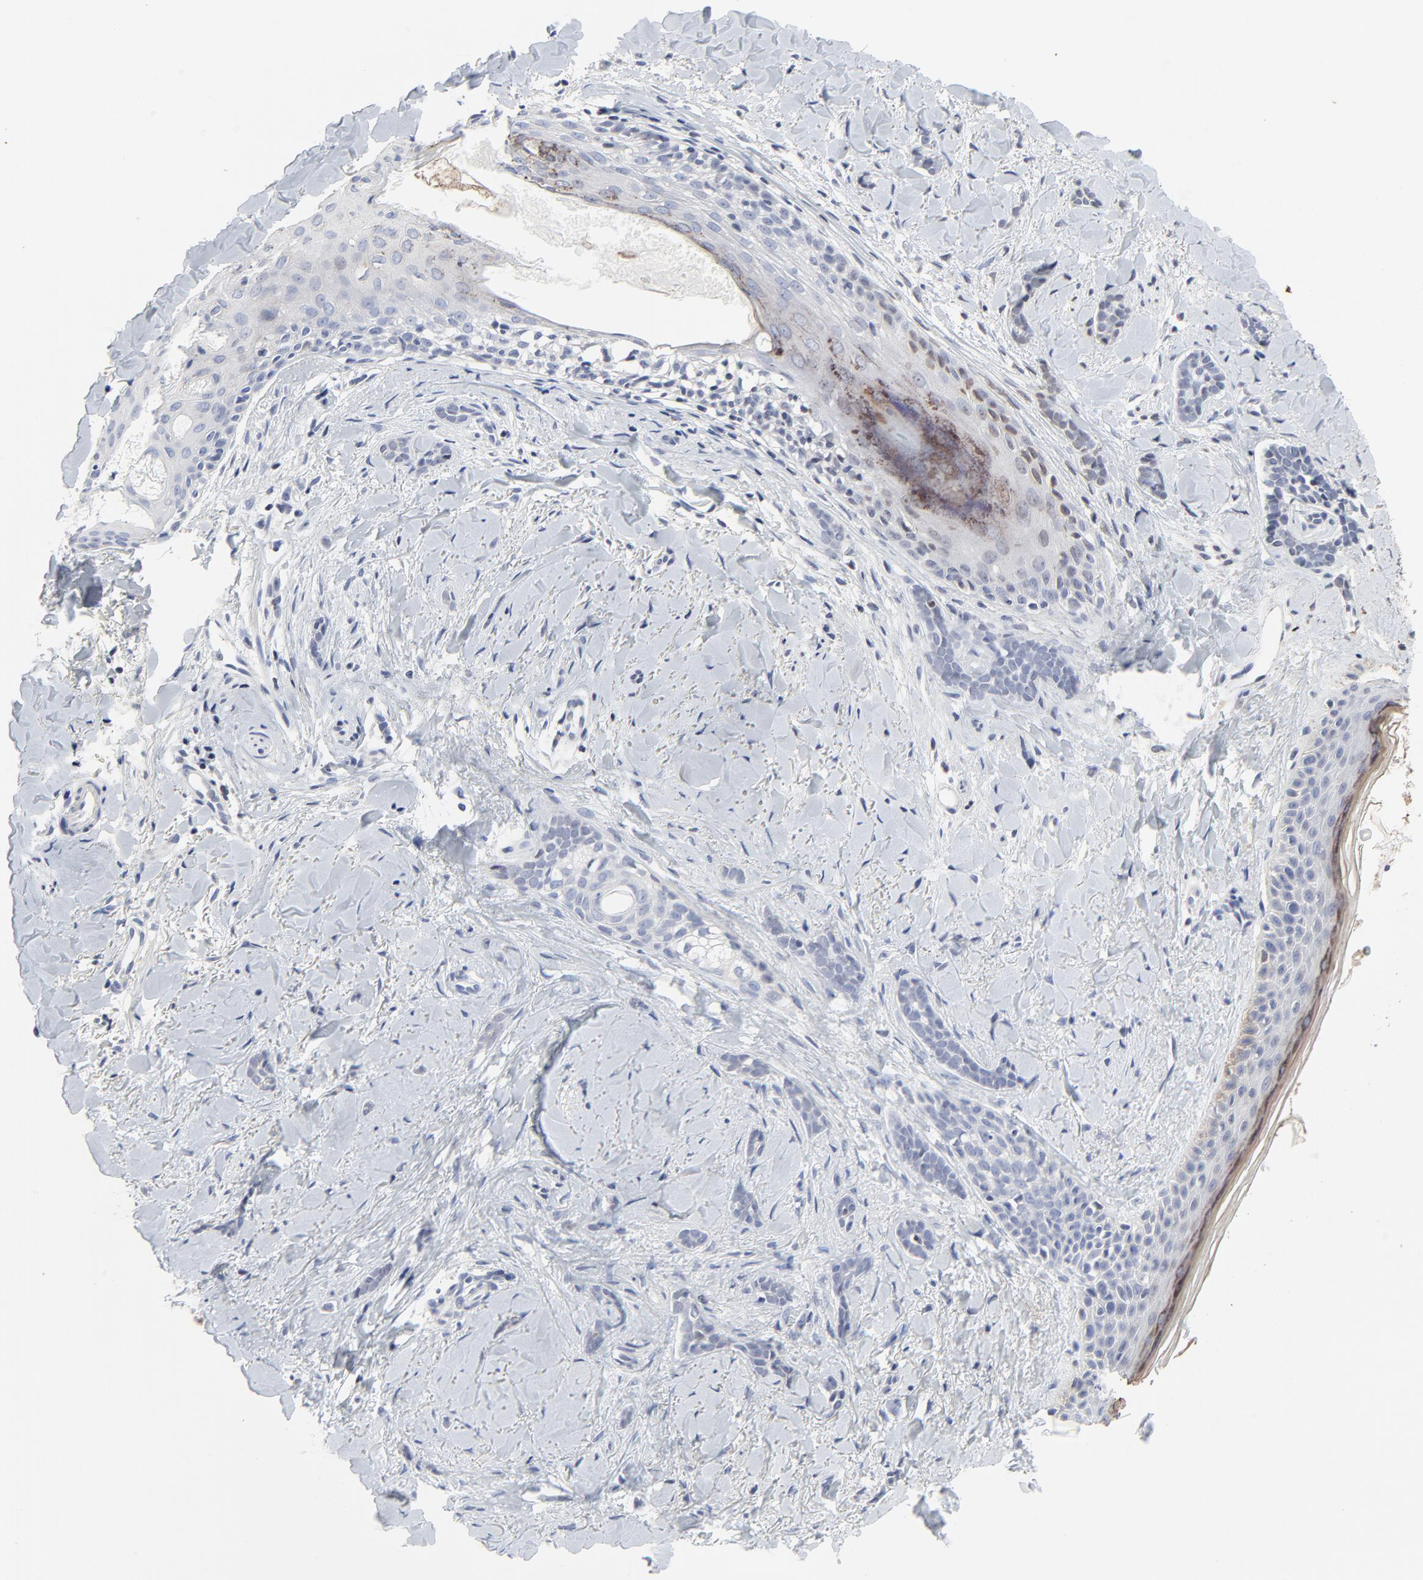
{"staining": {"intensity": "negative", "quantity": "none", "location": "none"}, "tissue": "skin cancer", "cell_type": "Tumor cells", "image_type": "cancer", "snomed": [{"axis": "morphology", "description": "Basal cell carcinoma"}, {"axis": "topography", "description": "Skin"}], "caption": "Skin cancer (basal cell carcinoma) stained for a protein using immunohistochemistry (IHC) demonstrates no staining tumor cells.", "gene": "LNX1", "patient": {"sex": "female", "age": 37}}